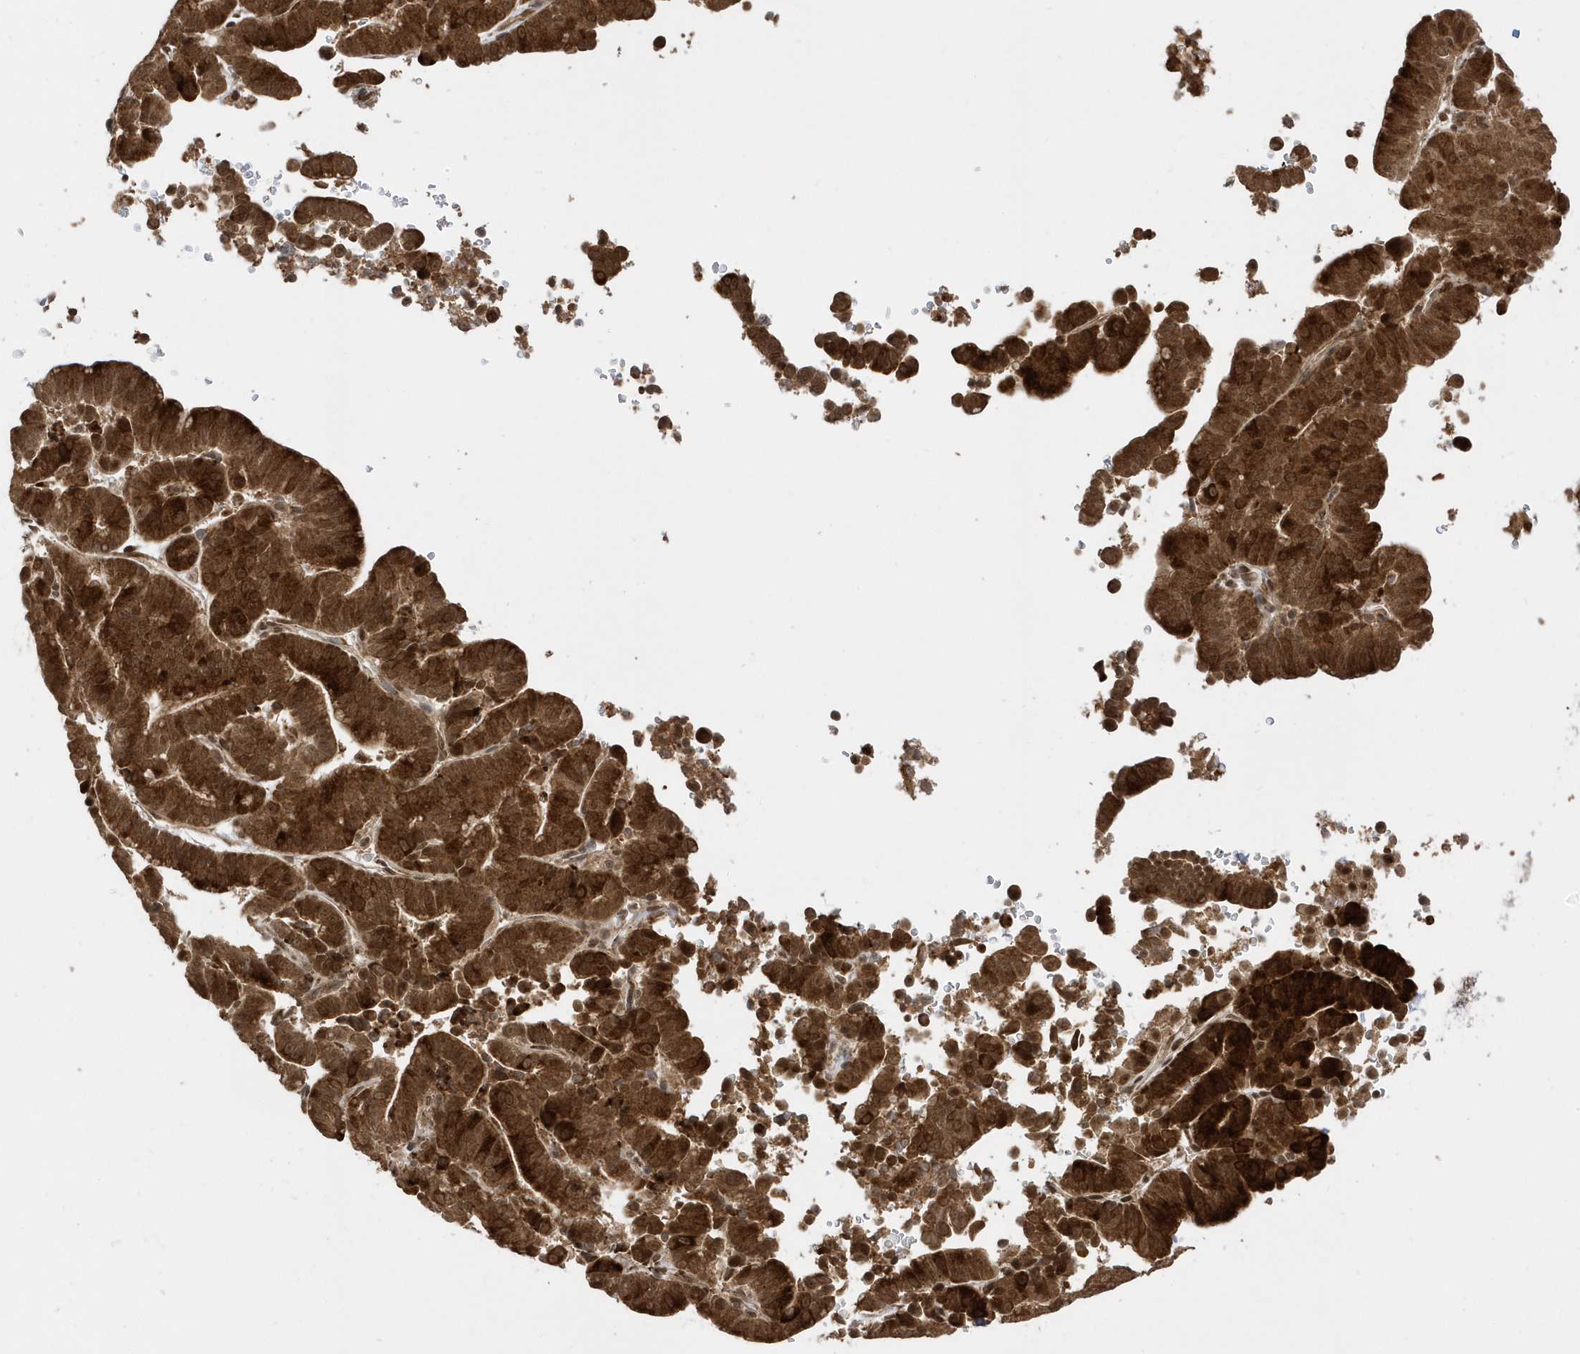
{"staining": {"intensity": "strong", "quantity": ">75%", "location": "cytoplasmic/membranous,nuclear"}, "tissue": "liver cancer", "cell_type": "Tumor cells", "image_type": "cancer", "snomed": [{"axis": "morphology", "description": "Cholangiocarcinoma"}, {"axis": "topography", "description": "Liver"}], "caption": "An immunohistochemistry histopathology image of neoplastic tissue is shown. Protein staining in brown labels strong cytoplasmic/membranous and nuclear positivity in liver cholangiocarcinoma within tumor cells.", "gene": "METTL21A", "patient": {"sex": "female", "age": 75}}